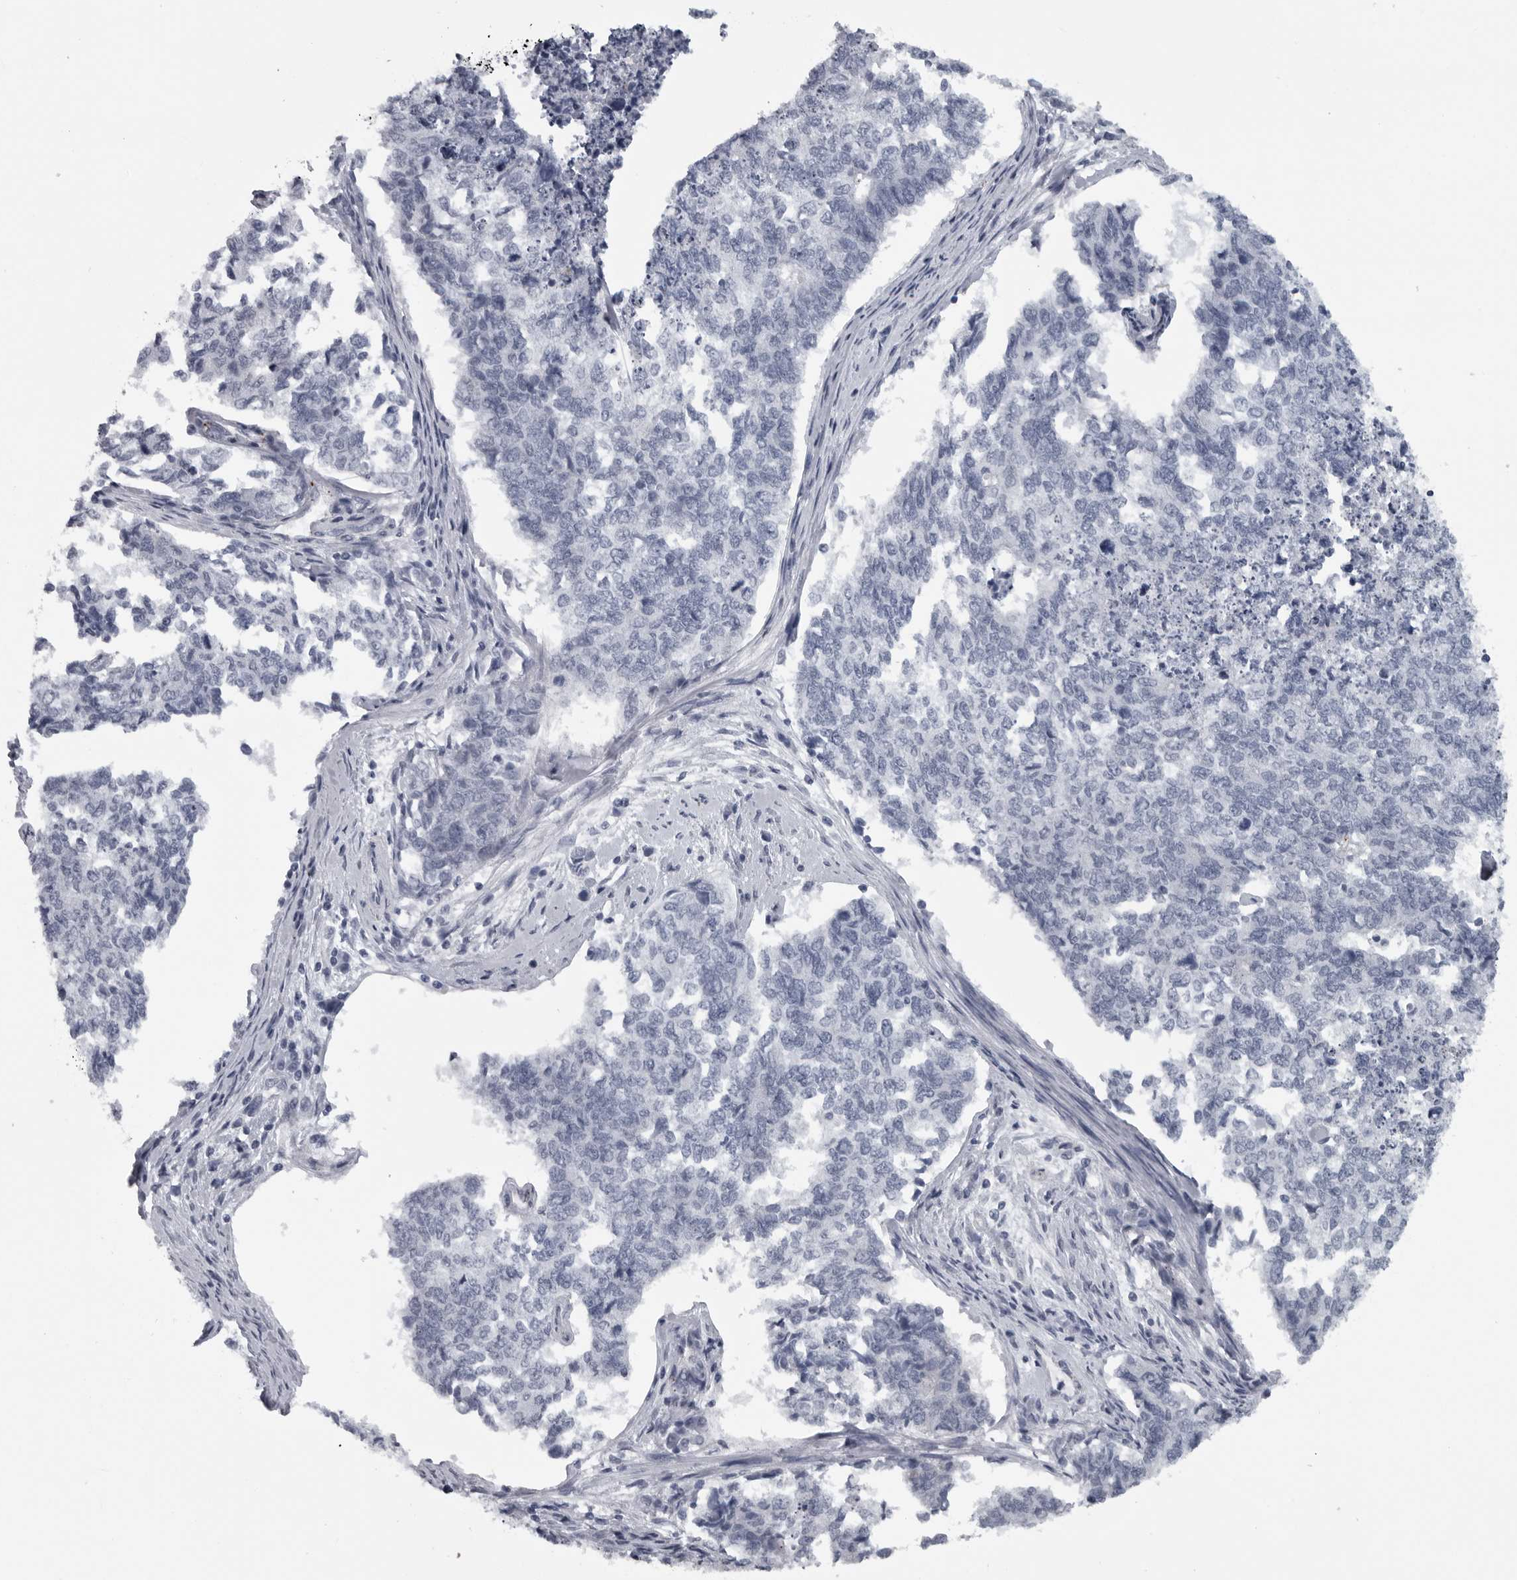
{"staining": {"intensity": "negative", "quantity": "none", "location": "none"}, "tissue": "cervical cancer", "cell_type": "Tumor cells", "image_type": "cancer", "snomed": [{"axis": "morphology", "description": "Squamous cell carcinoma, NOS"}, {"axis": "topography", "description": "Cervix"}], "caption": "Tumor cells are negative for brown protein staining in squamous cell carcinoma (cervical).", "gene": "LYSMD1", "patient": {"sex": "female", "age": 63}}